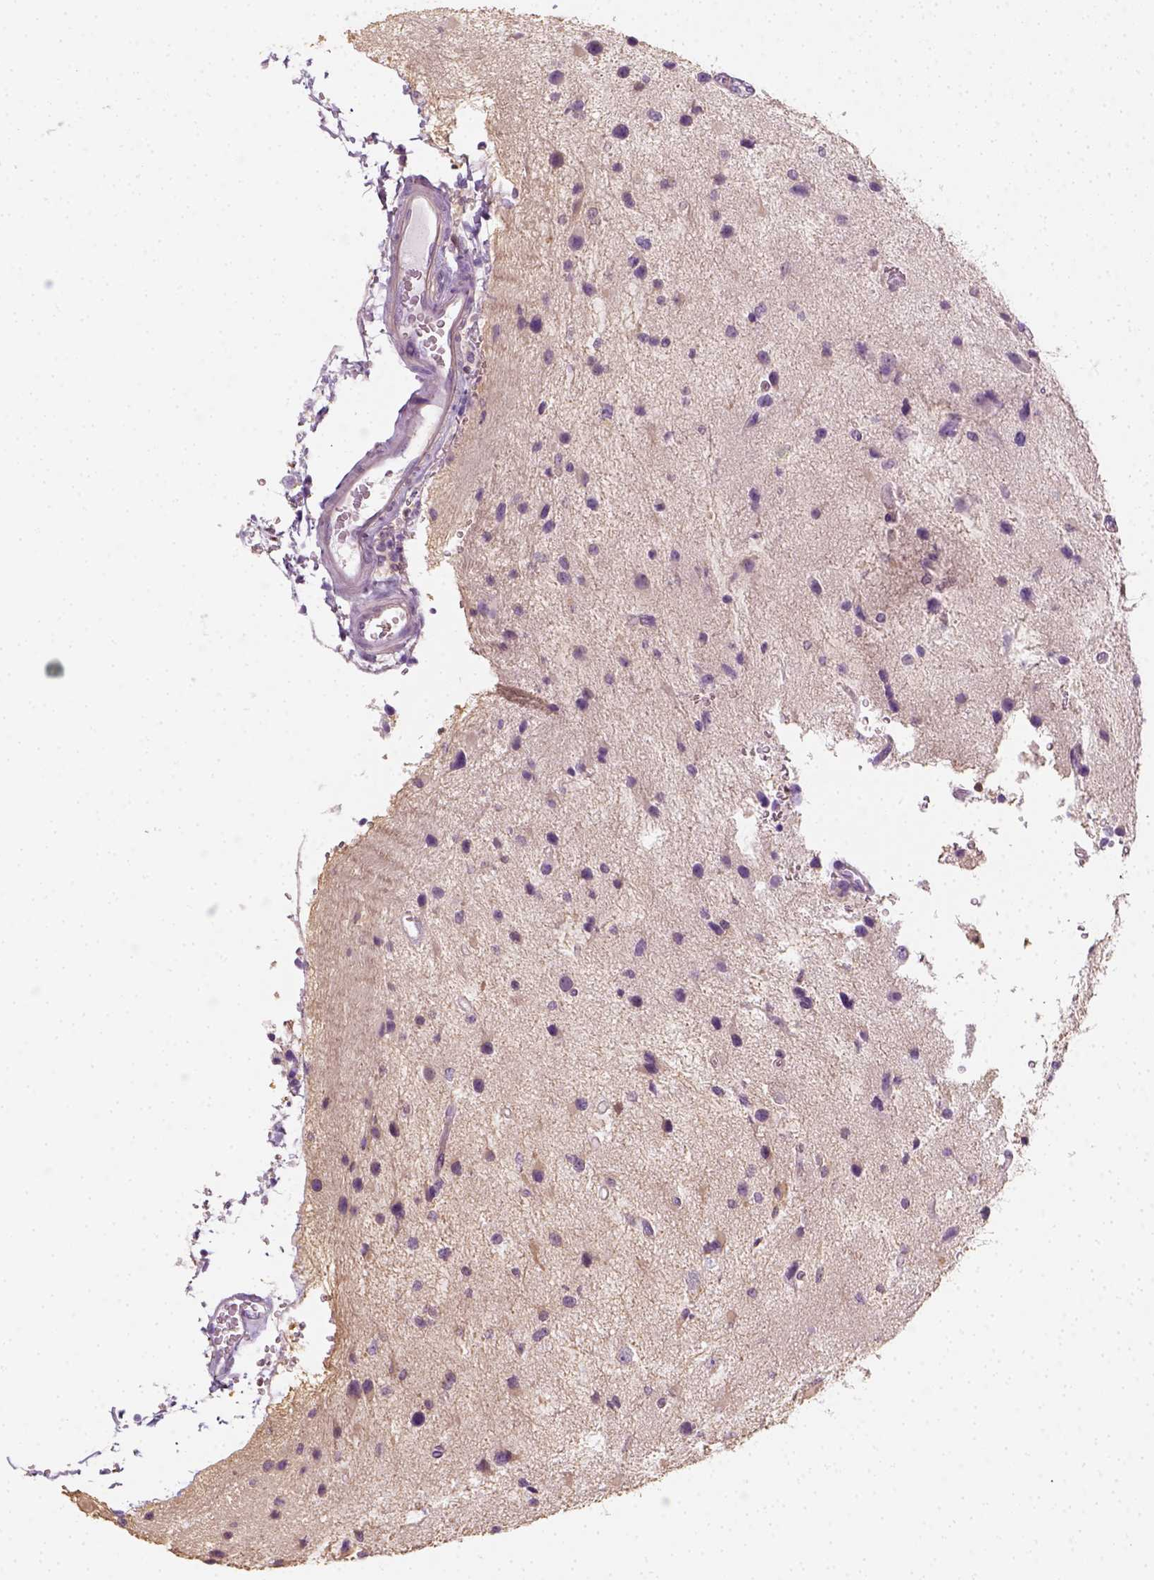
{"staining": {"intensity": "negative", "quantity": "none", "location": "none"}, "tissue": "glioma", "cell_type": "Tumor cells", "image_type": "cancer", "snomed": [{"axis": "morphology", "description": "Glioma, malignant, Low grade"}, {"axis": "topography", "description": "Brain"}], "caption": "An image of human glioma is negative for staining in tumor cells.", "gene": "EPHB1", "patient": {"sex": "female", "age": 32}}